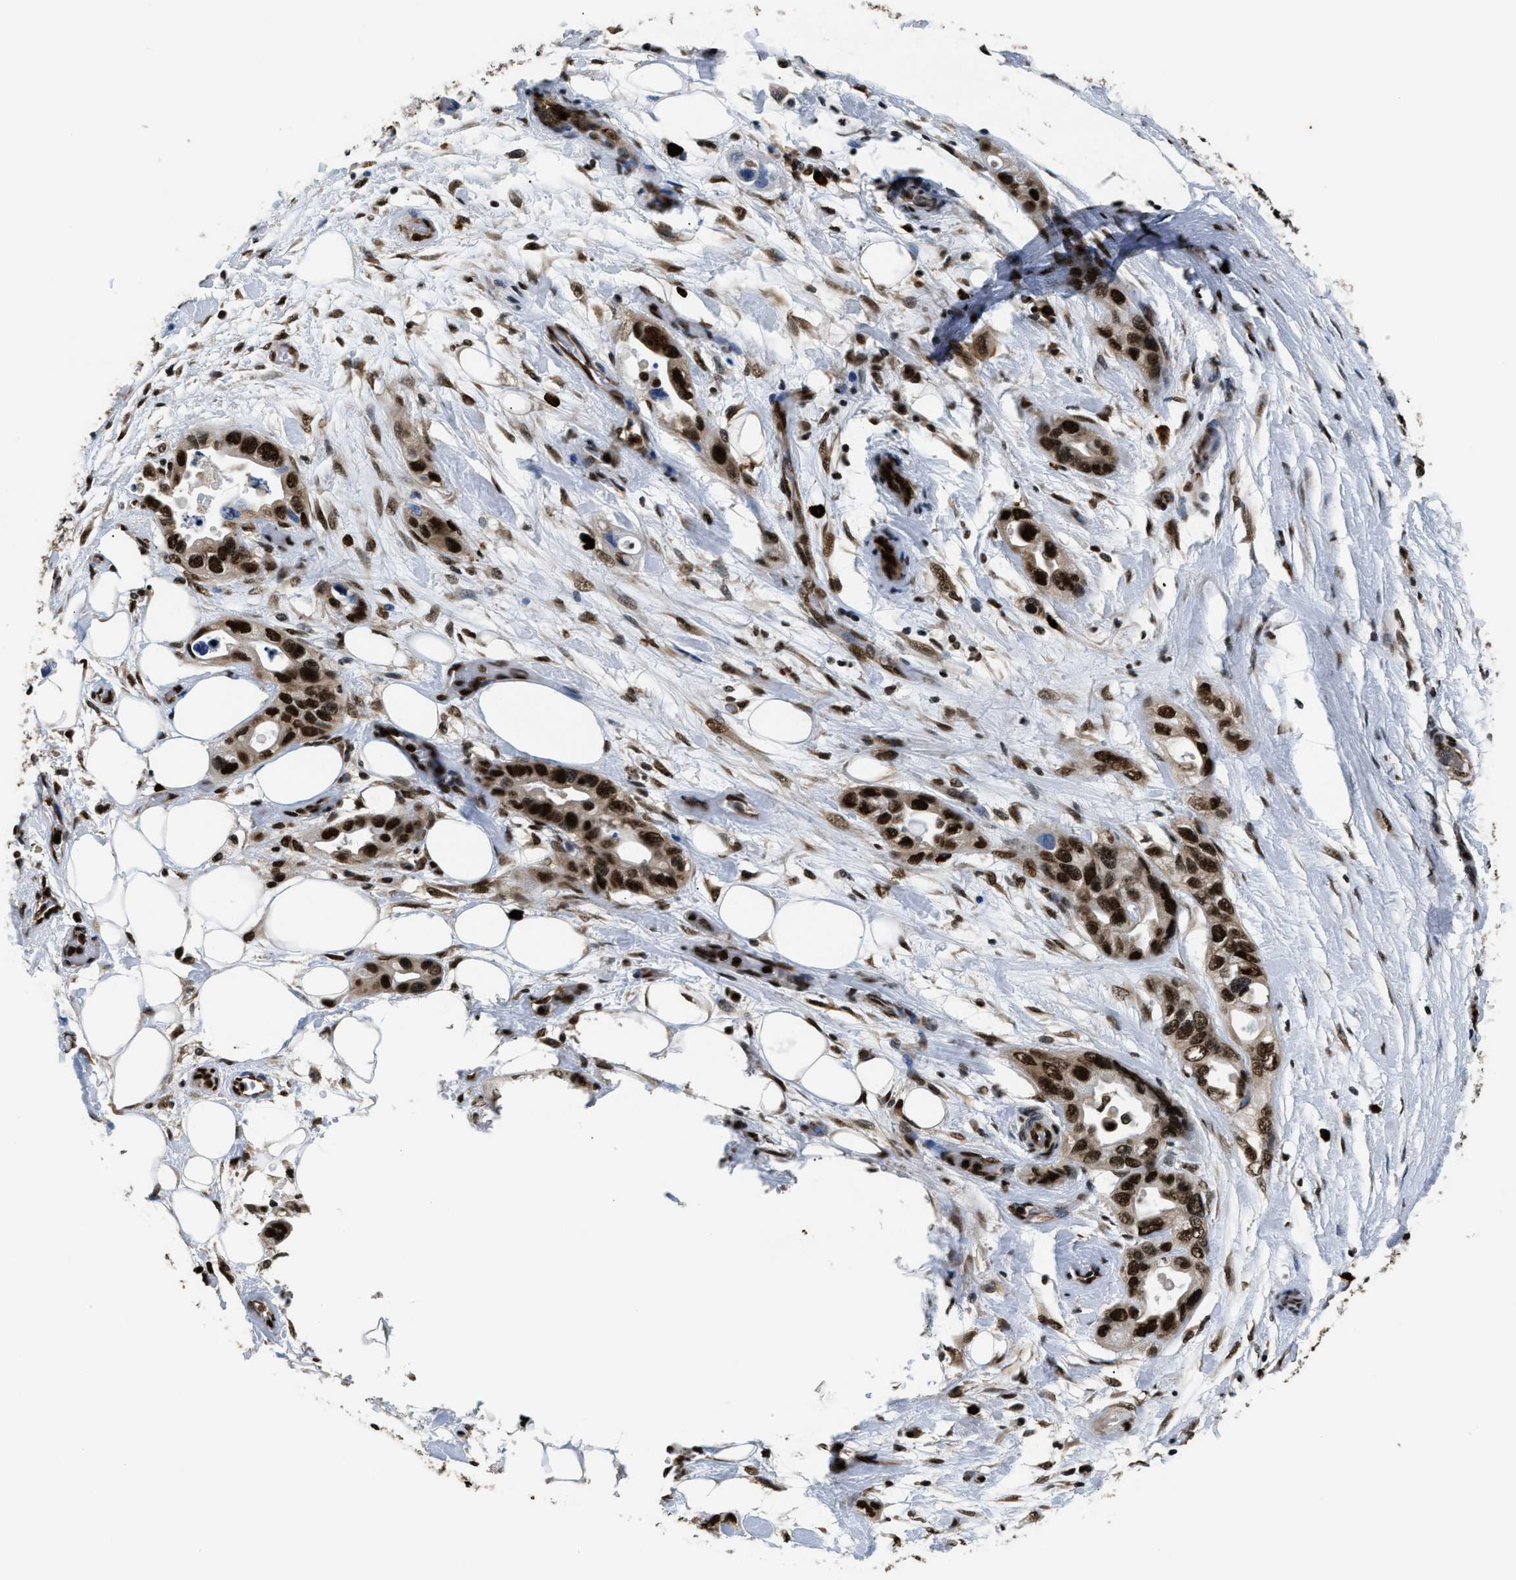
{"staining": {"intensity": "strong", "quantity": ">75%", "location": "nuclear"}, "tissue": "pancreatic cancer", "cell_type": "Tumor cells", "image_type": "cancer", "snomed": [{"axis": "morphology", "description": "Adenocarcinoma, NOS"}, {"axis": "topography", "description": "Pancreas"}], "caption": "Protein staining demonstrates strong nuclear expression in about >75% of tumor cells in pancreatic cancer. Ihc stains the protein in brown and the nuclei are stained blue.", "gene": "CCNDBP1", "patient": {"sex": "female", "age": 77}}